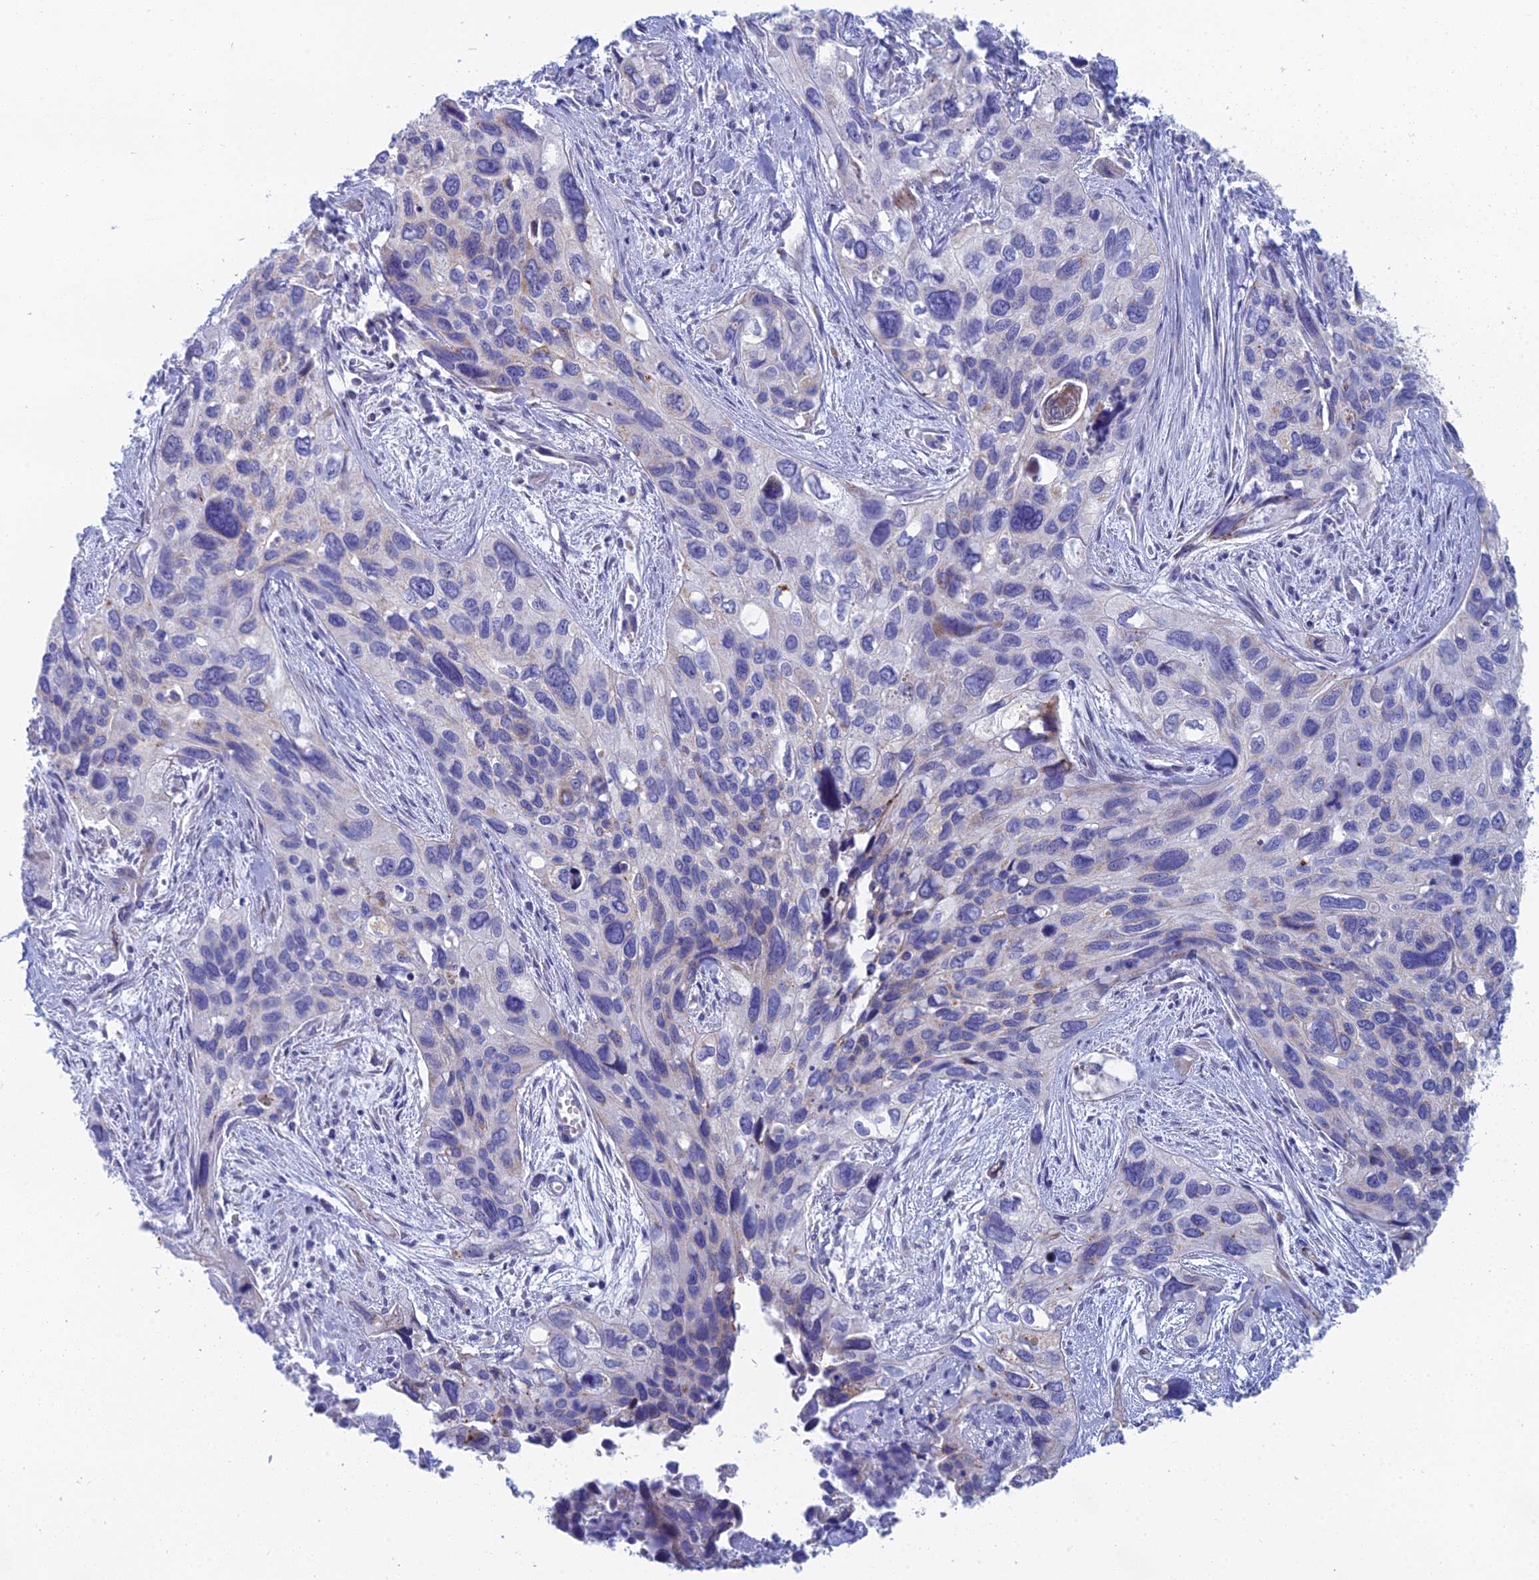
{"staining": {"intensity": "negative", "quantity": "none", "location": "none"}, "tissue": "cervical cancer", "cell_type": "Tumor cells", "image_type": "cancer", "snomed": [{"axis": "morphology", "description": "Squamous cell carcinoma, NOS"}, {"axis": "topography", "description": "Cervix"}], "caption": "Tumor cells show no significant protein positivity in squamous cell carcinoma (cervical).", "gene": "CFAP210", "patient": {"sex": "female", "age": 55}}